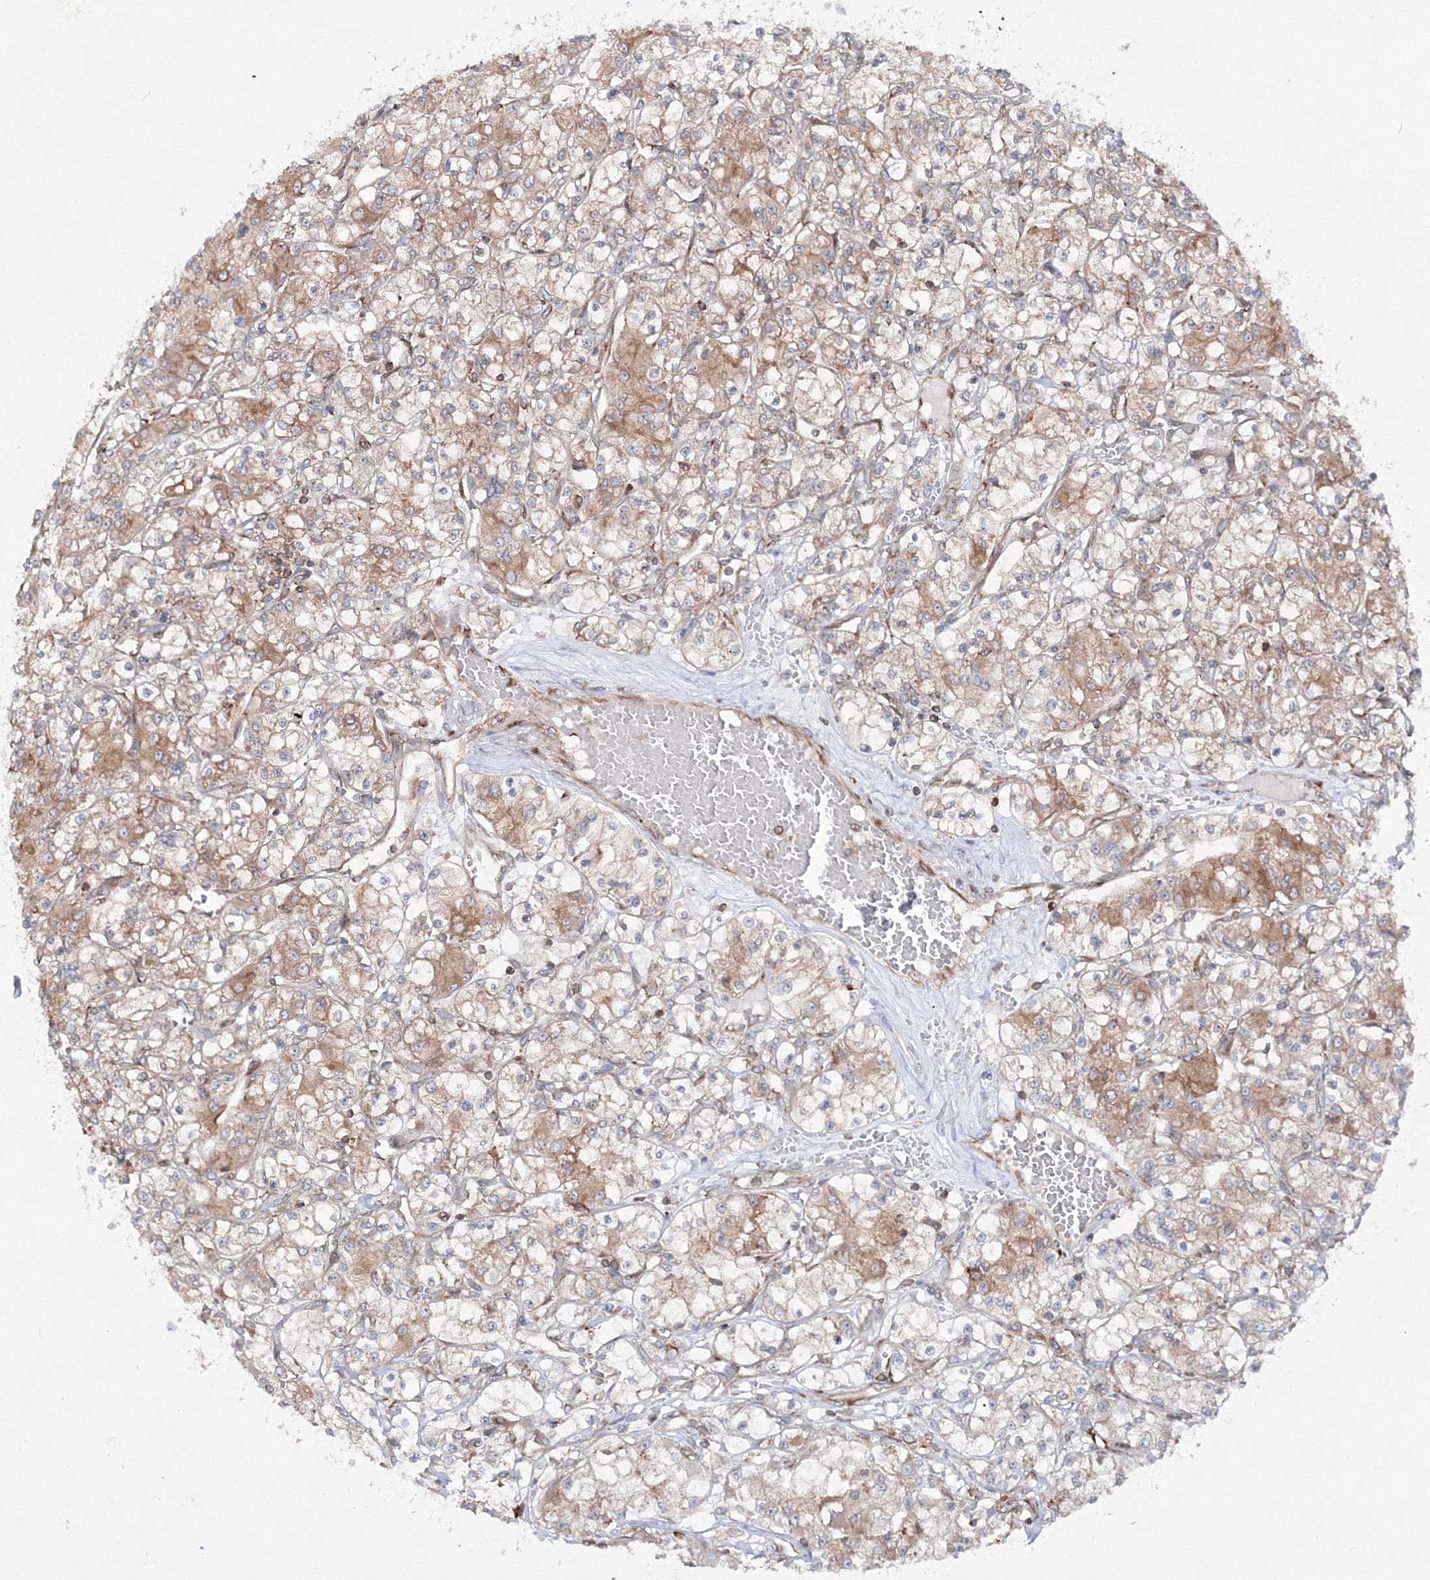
{"staining": {"intensity": "moderate", "quantity": ">75%", "location": "cytoplasmic/membranous"}, "tissue": "renal cancer", "cell_type": "Tumor cells", "image_type": "cancer", "snomed": [{"axis": "morphology", "description": "Adenocarcinoma, NOS"}, {"axis": "topography", "description": "Kidney"}], "caption": "The histopathology image demonstrates immunohistochemical staining of renal cancer. There is moderate cytoplasmic/membranous expression is seen in about >75% of tumor cells.", "gene": "HARS1", "patient": {"sex": "female", "age": 59}}